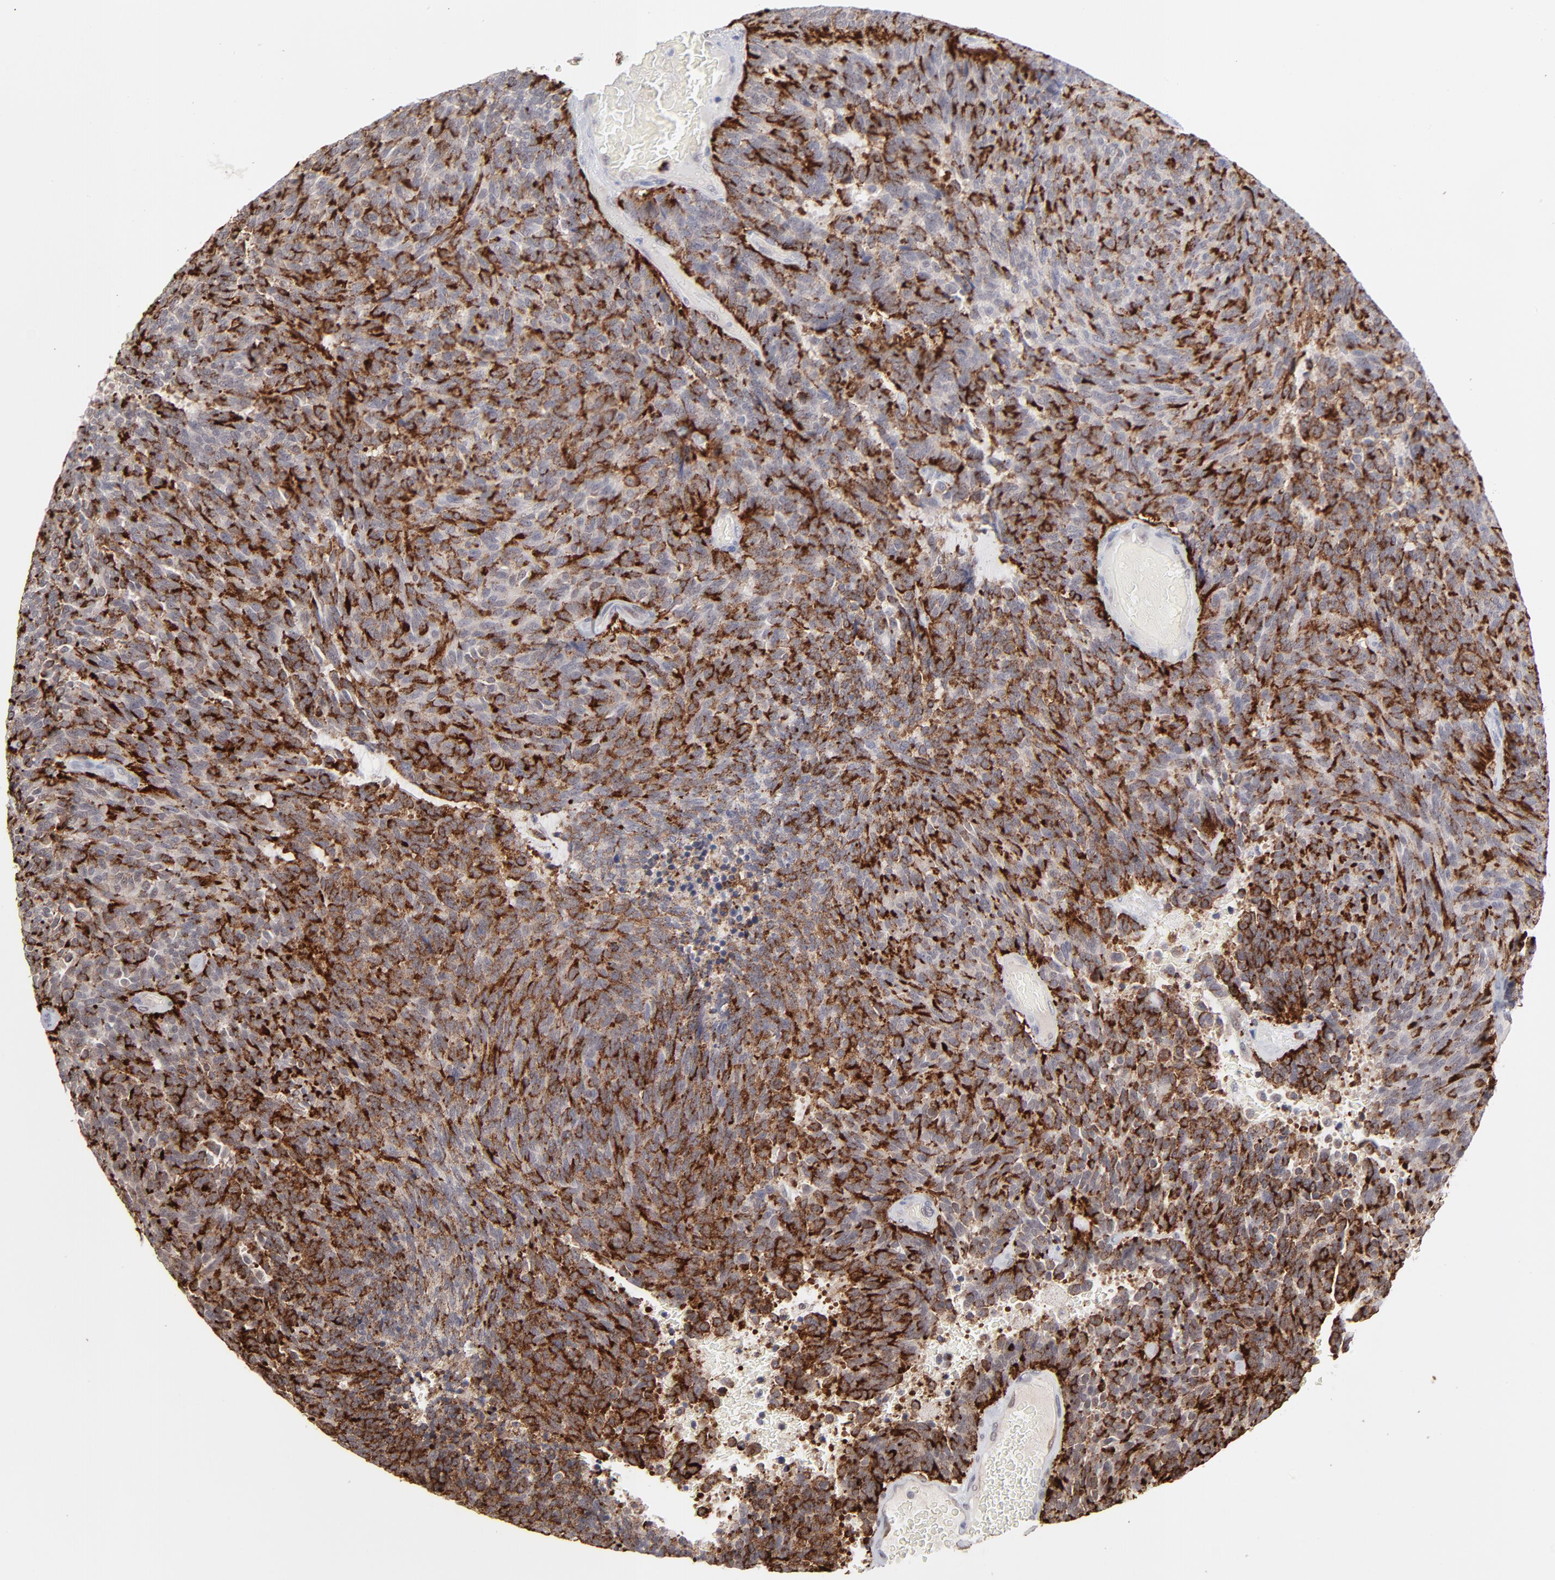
{"staining": {"intensity": "strong", "quantity": ">75%", "location": "cytoplasmic/membranous"}, "tissue": "carcinoid", "cell_type": "Tumor cells", "image_type": "cancer", "snomed": [{"axis": "morphology", "description": "Carcinoid, malignant, NOS"}, {"axis": "topography", "description": "Pancreas"}], "caption": "There is high levels of strong cytoplasmic/membranous positivity in tumor cells of carcinoid, as demonstrated by immunohistochemical staining (brown color).", "gene": "NBN", "patient": {"sex": "female", "age": 54}}